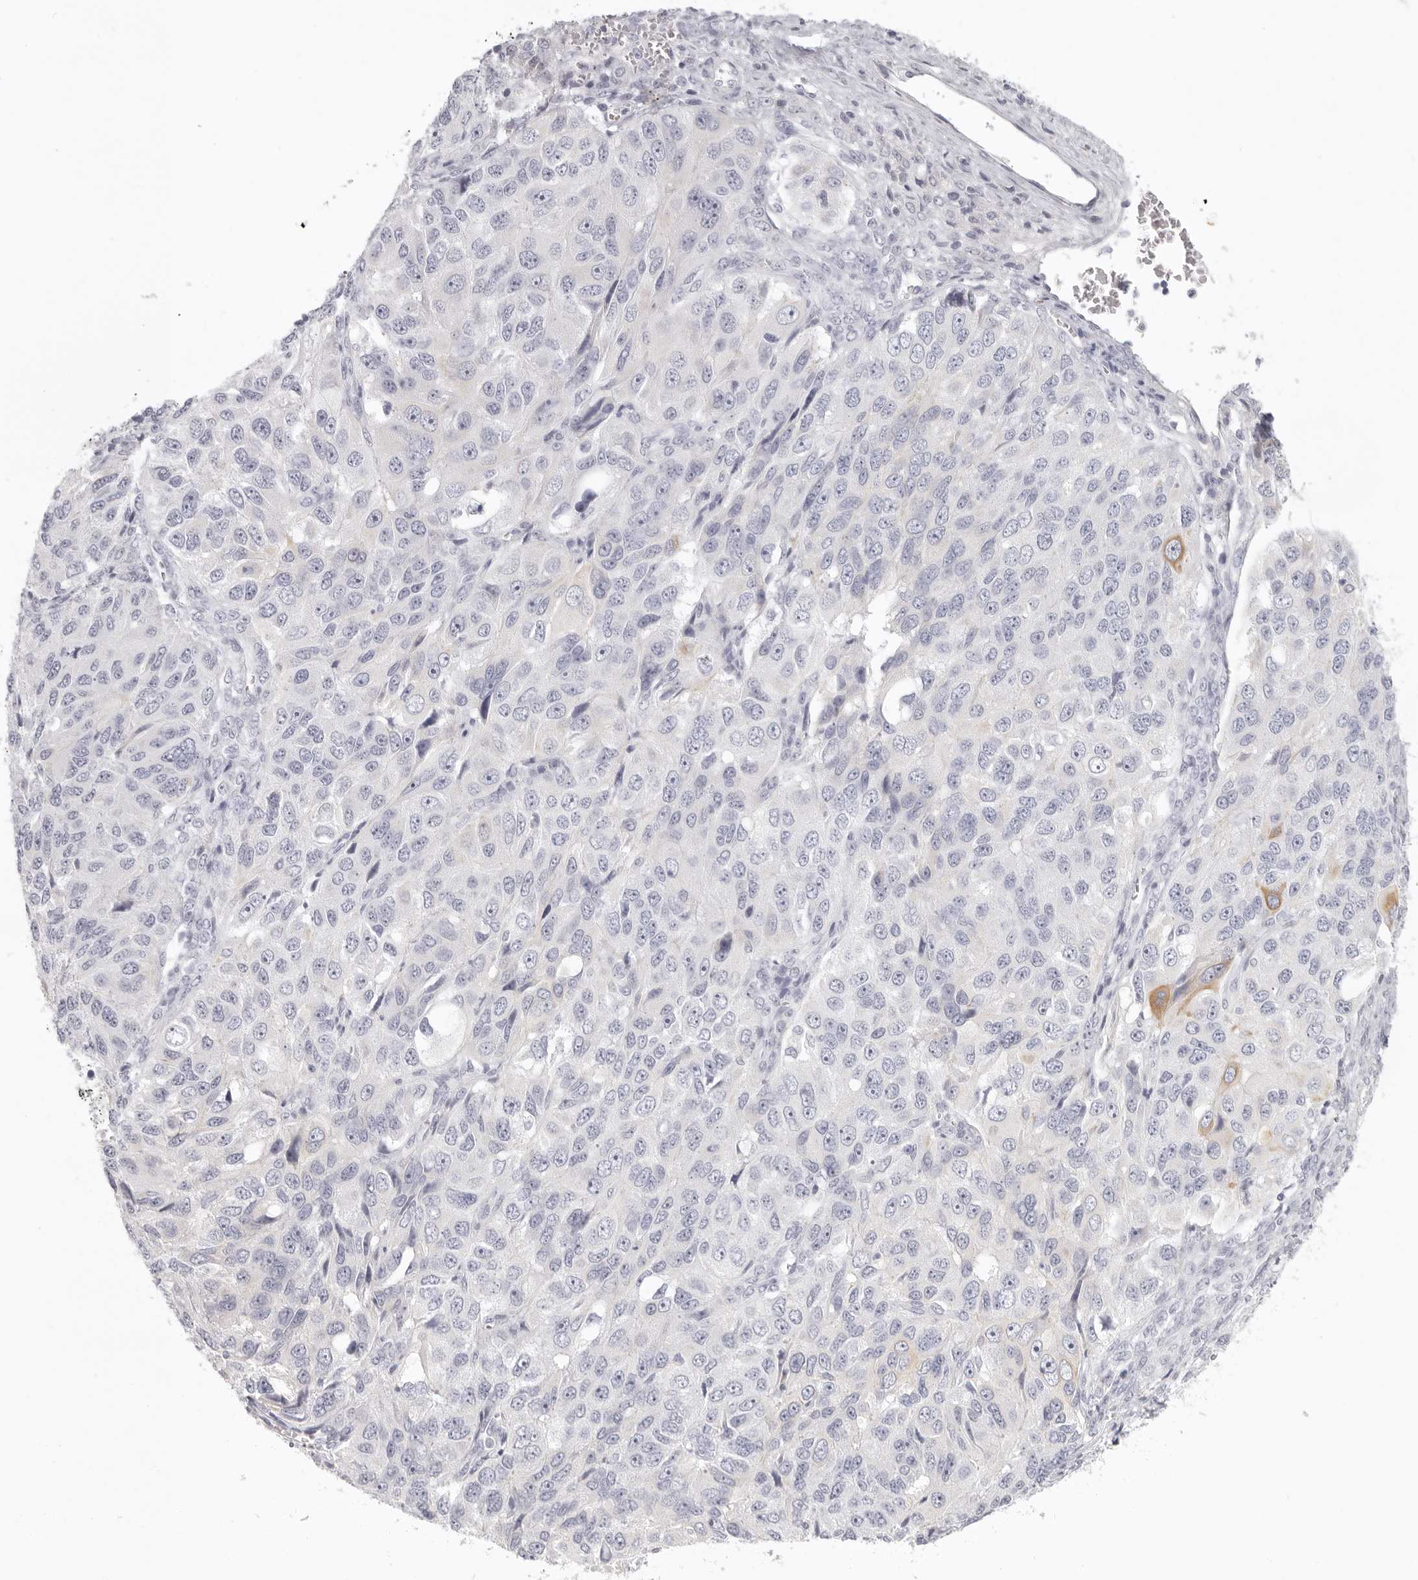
{"staining": {"intensity": "weak", "quantity": "<25%", "location": "cytoplasmic/membranous"}, "tissue": "ovarian cancer", "cell_type": "Tumor cells", "image_type": "cancer", "snomed": [{"axis": "morphology", "description": "Carcinoma, endometroid"}, {"axis": "topography", "description": "Ovary"}], "caption": "DAB (3,3'-diaminobenzidine) immunohistochemical staining of human endometroid carcinoma (ovarian) shows no significant staining in tumor cells. (Brightfield microscopy of DAB immunohistochemistry at high magnification).", "gene": "RXFP1", "patient": {"sex": "female", "age": 51}}